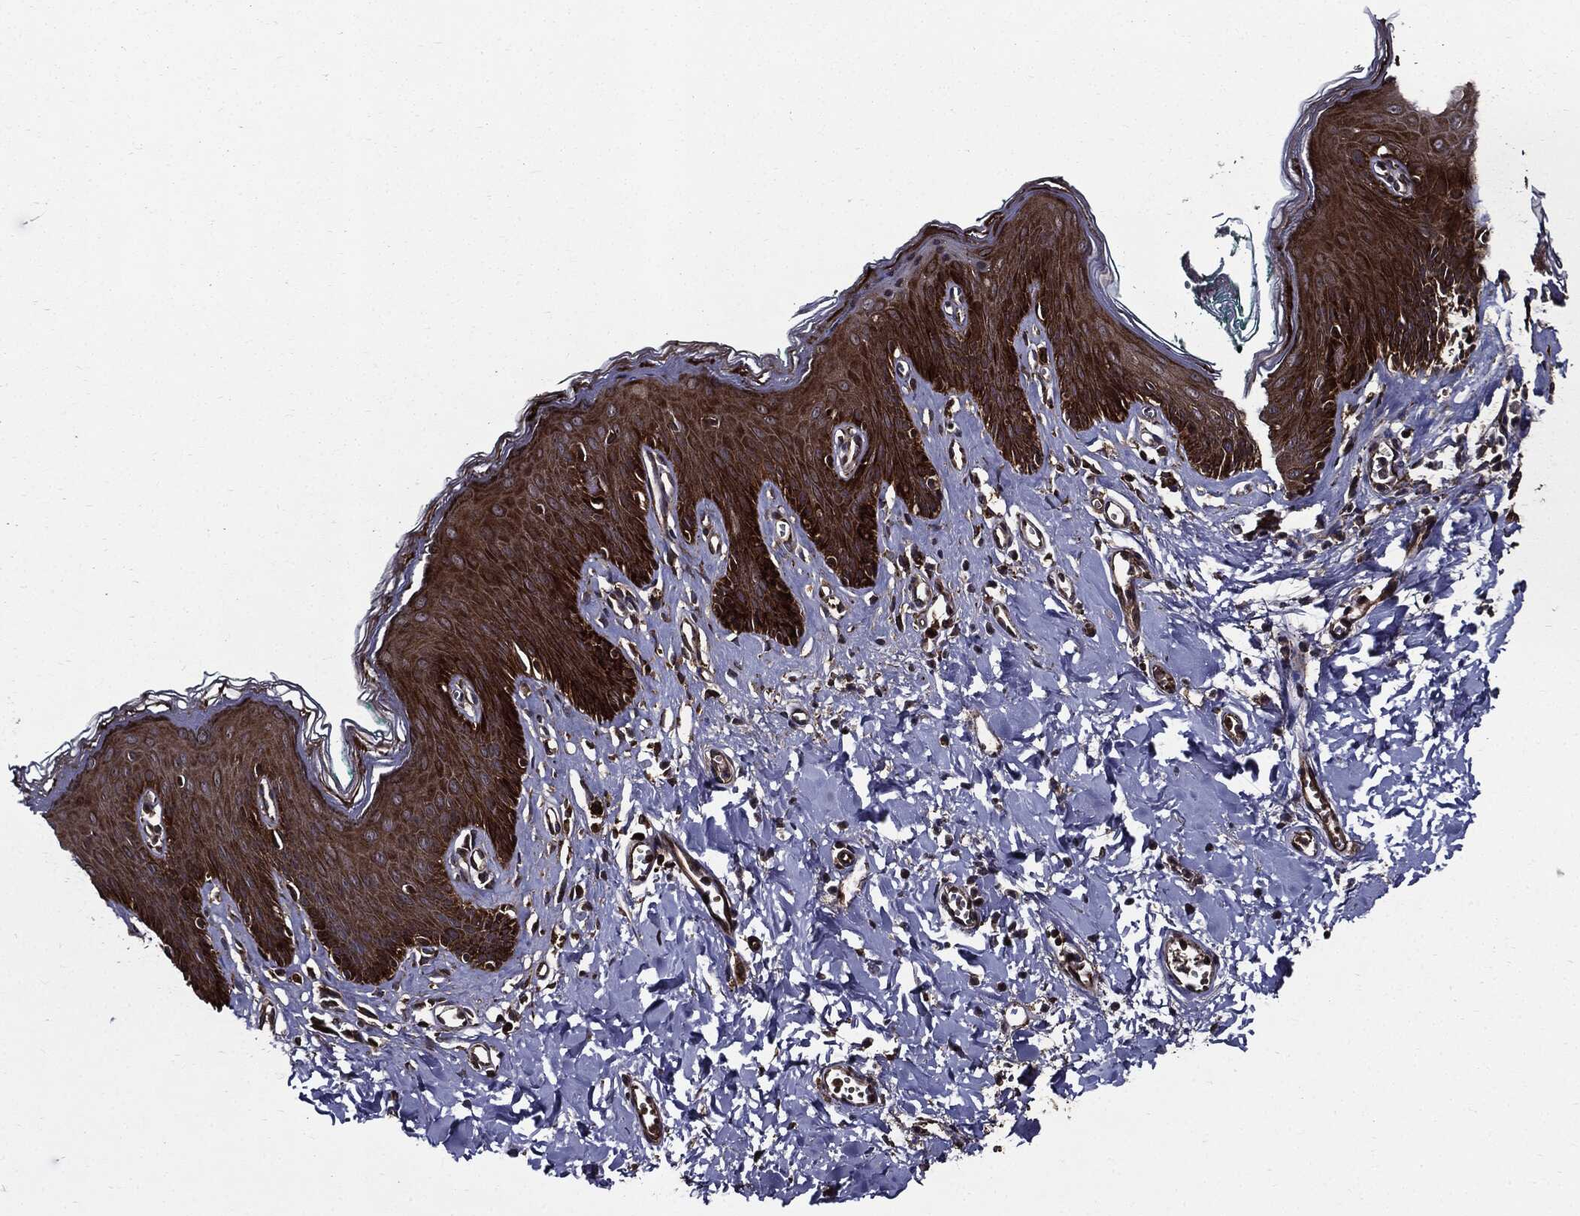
{"staining": {"intensity": "strong", "quantity": ">75%", "location": "cytoplasmic/membranous"}, "tissue": "skin", "cell_type": "Epidermal cells", "image_type": "normal", "snomed": [{"axis": "morphology", "description": "Normal tissue, NOS"}, {"axis": "topography", "description": "Vulva"}], "caption": "Strong cytoplasmic/membranous expression is seen in approximately >75% of epidermal cells in benign skin. The staining was performed using DAB to visualize the protein expression in brown, while the nuclei were stained in blue with hematoxylin (Magnification: 20x).", "gene": "HTT", "patient": {"sex": "female", "age": 66}}